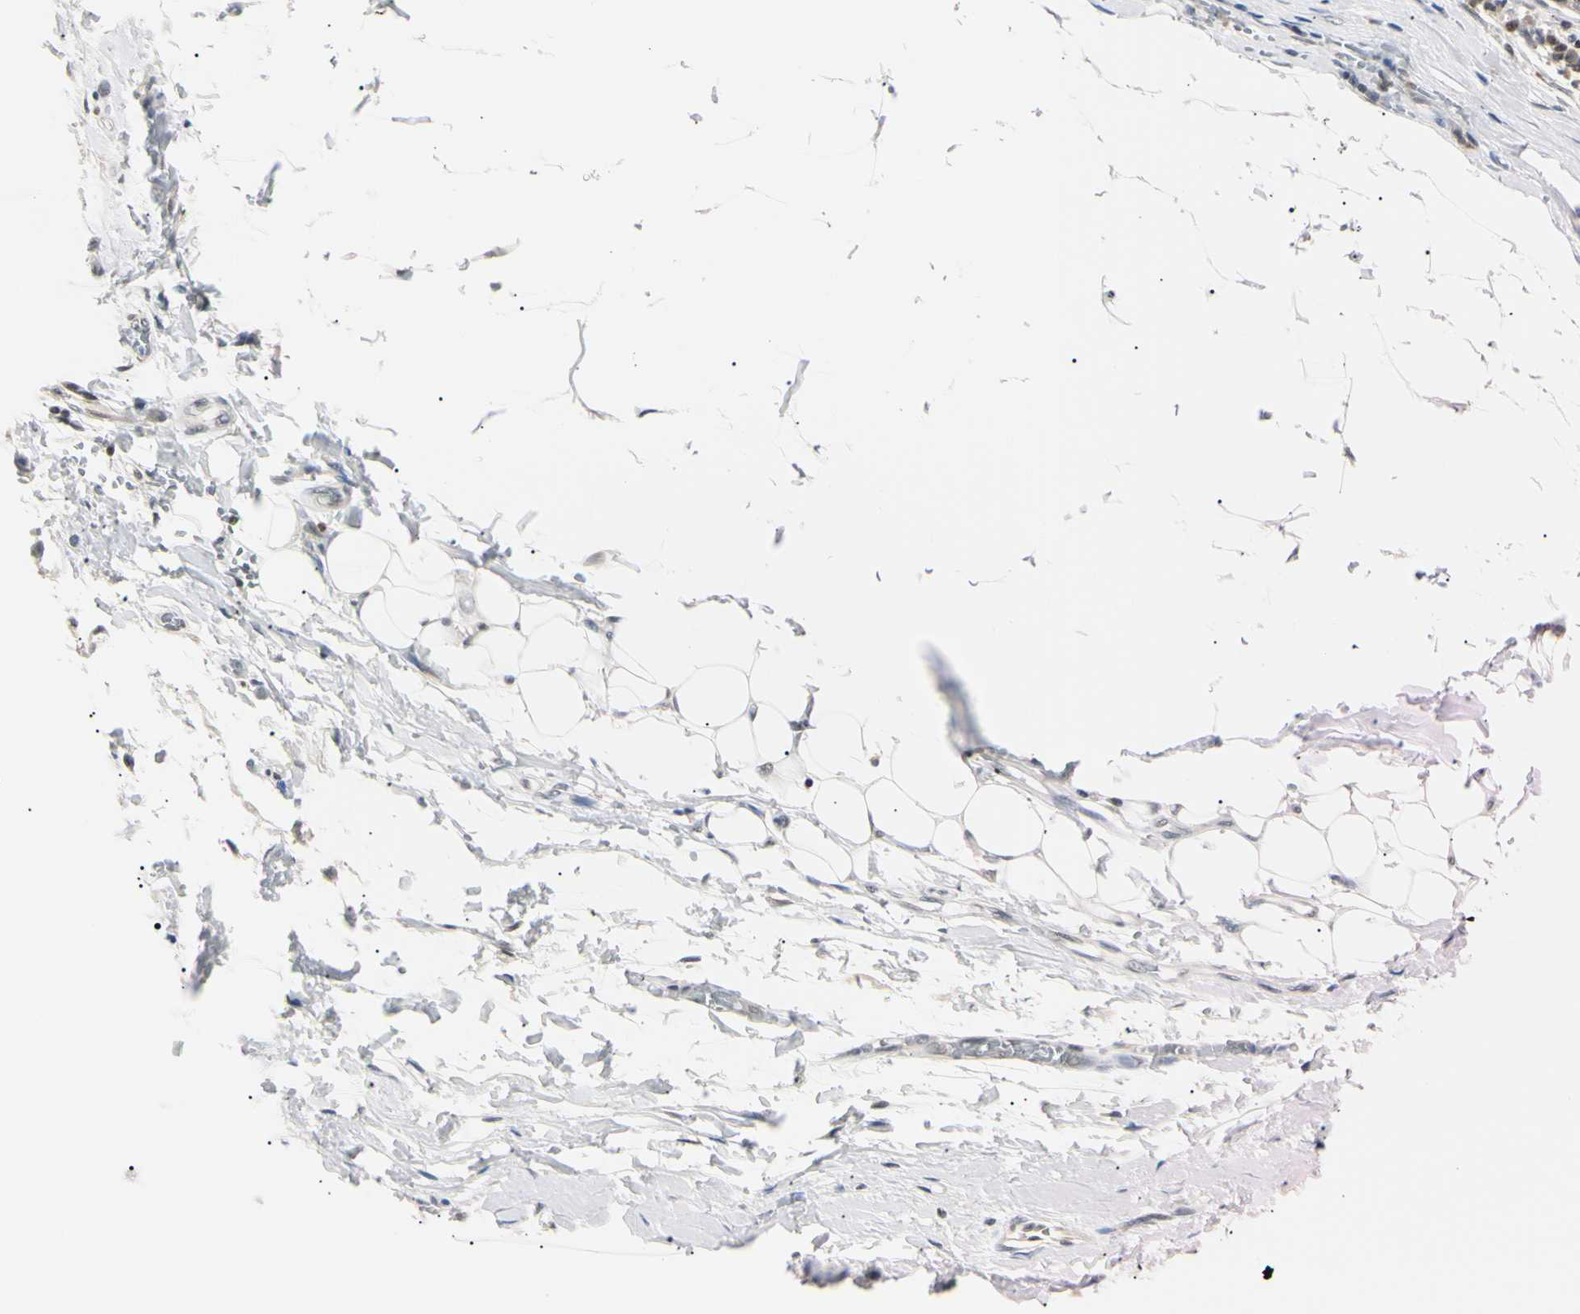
{"staining": {"intensity": "negative", "quantity": "none", "location": "none"}, "tissue": "adipose tissue", "cell_type": "Adipocytes", "image_type": "normal", "snomed": [{"axis": "morphology", "description": "Normal tissue, NOS"}, {"axis": "morphology", "description": "Adenocarcinoma, NOS"}, {"axis": "topography", "description": "Esophagus"}], "caption": "Immunohistochemical staining of benign human adipose tissue exhibits no significant positivity in adipocytes. (Immunohistochemistry, brightfield microscopy, high magnification).", "gene": "C1orf174", "patient": {"sex": "male", "age": 62}}